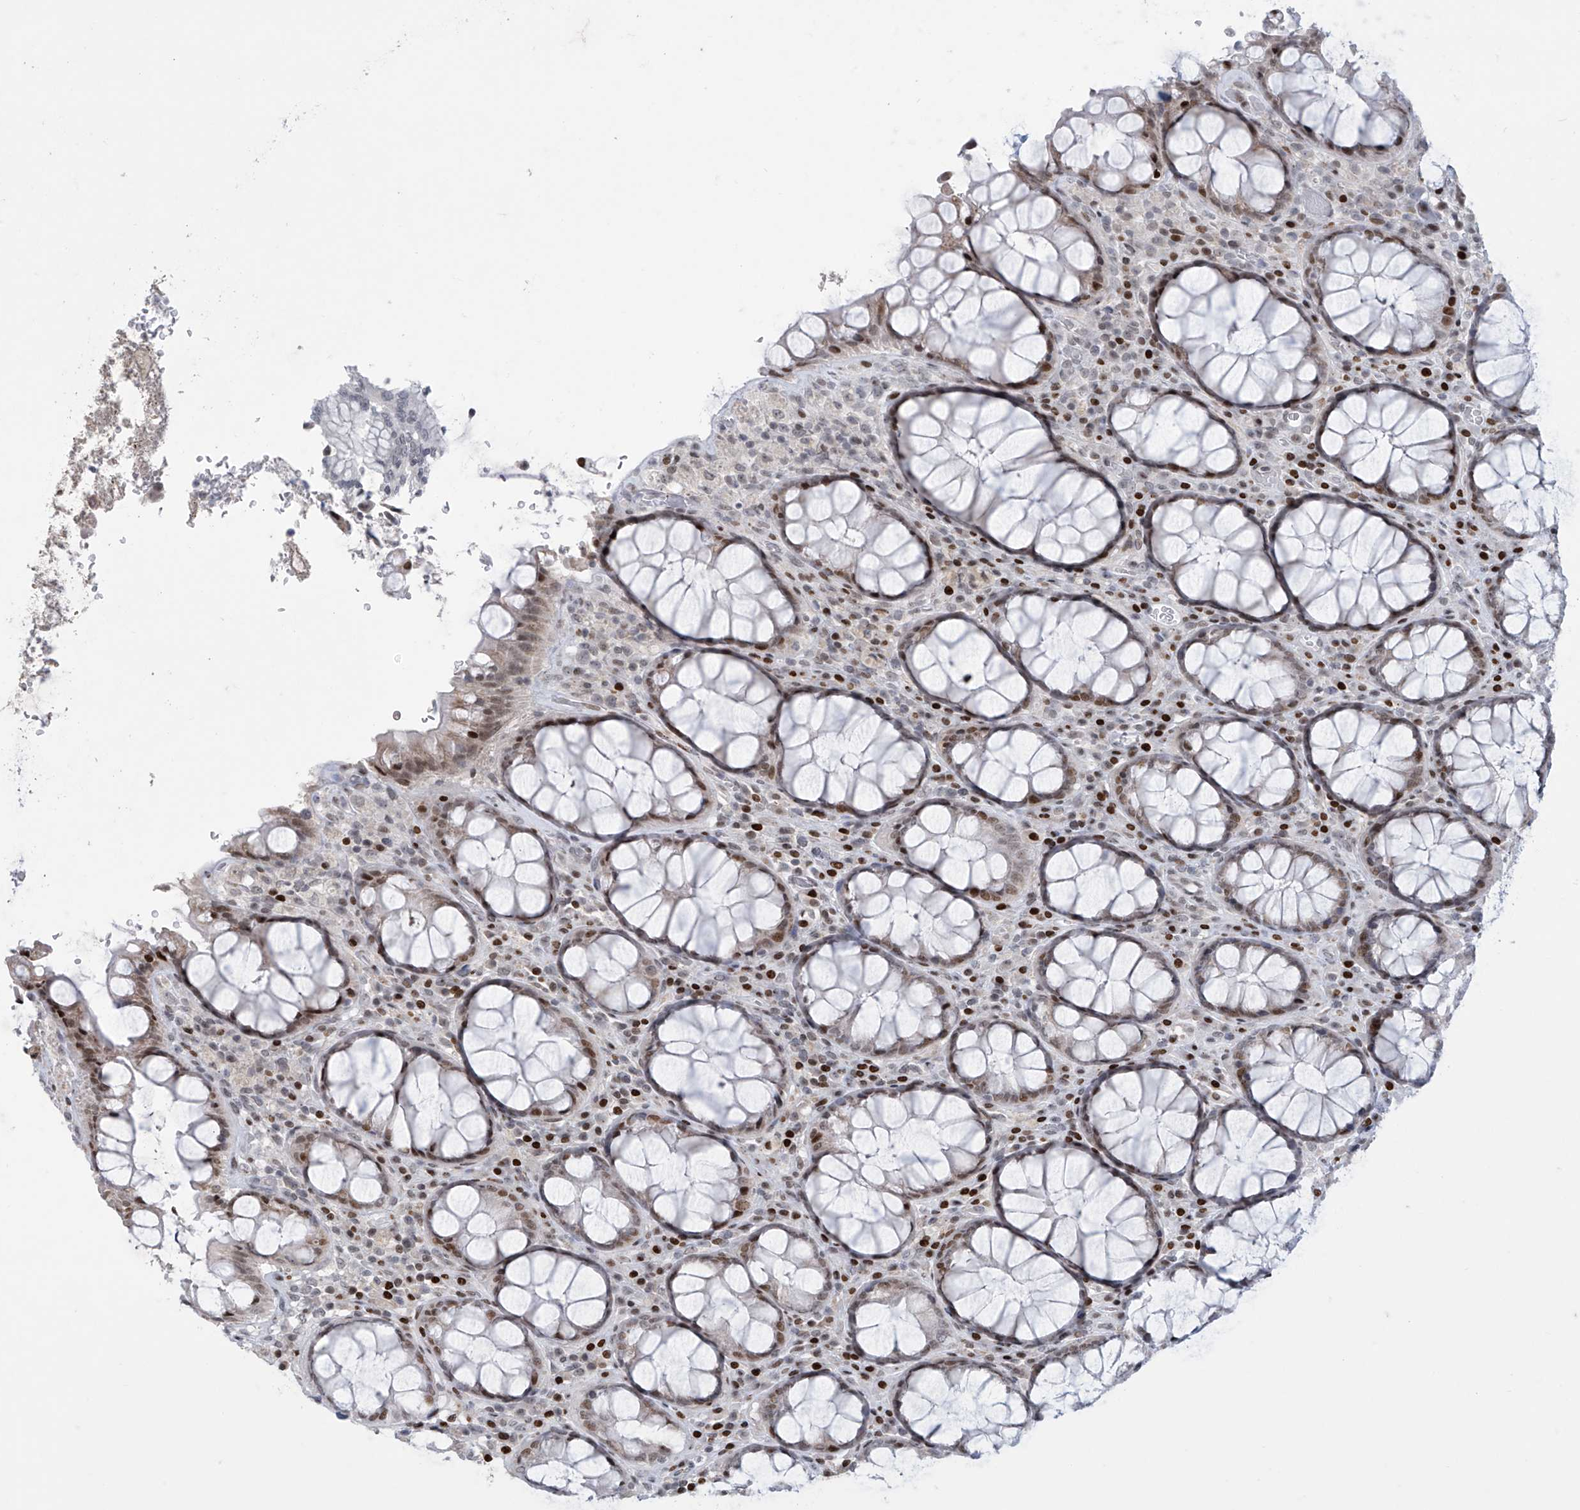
{"staining": {"intensity": "moderate", "quantity": ">75%", "location": "nuclear"}, "tissue": "rectum", "cell_type": "Glandular cells", "image_type": "normal", "snomed": [{"axis": "morphology", "description": "Normal tissue, NOS"}, {"axis": "topography", "description": "Rectum"}], "caption": "Human rectum stained for a protein (brown) displays moderate nuclear positive staining in about >75% of glandular cells.", "gene": "RFX7", "patient": {"sex": "male", "age": 64}}